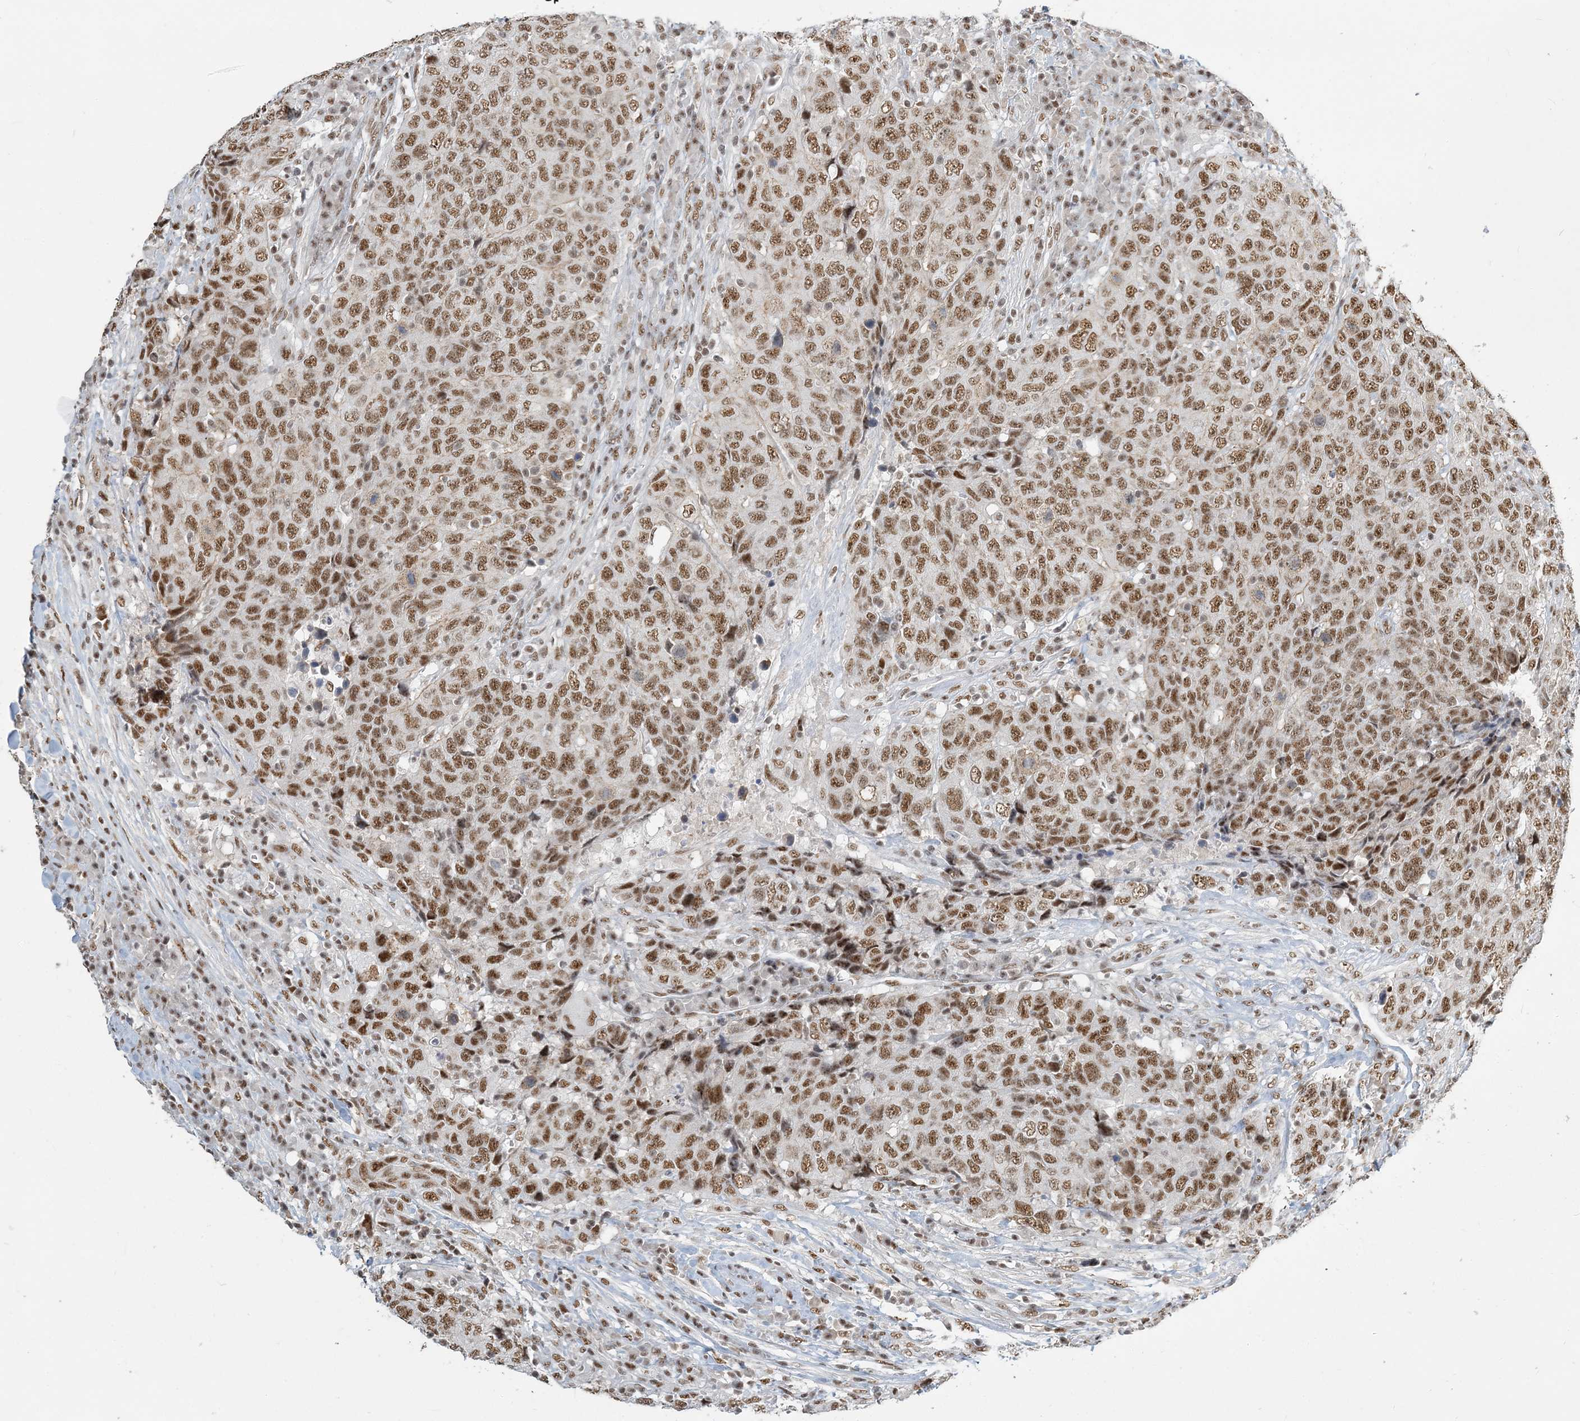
{"staining": {"intensity": "moderate", "quantity": ">75%", "location": "nuclear"}, "tissue": "head and neck cancer", "cell_type": "Tumor cells", "image_type": "cancer", "snomed": [{"axis": "morphology", "description": "Squamous cell carcinoma, NOS"}, {"axis": "topography", "description": "Head-Neck"}], "caption": "Moderate nuclear positivity for a protein is present in approximately >75% of tumor cells of squamous cell carcinoma (head and neck) using IHC.", "gene": "PLRG1", "patient": {"sex": "male", "age": 66}}